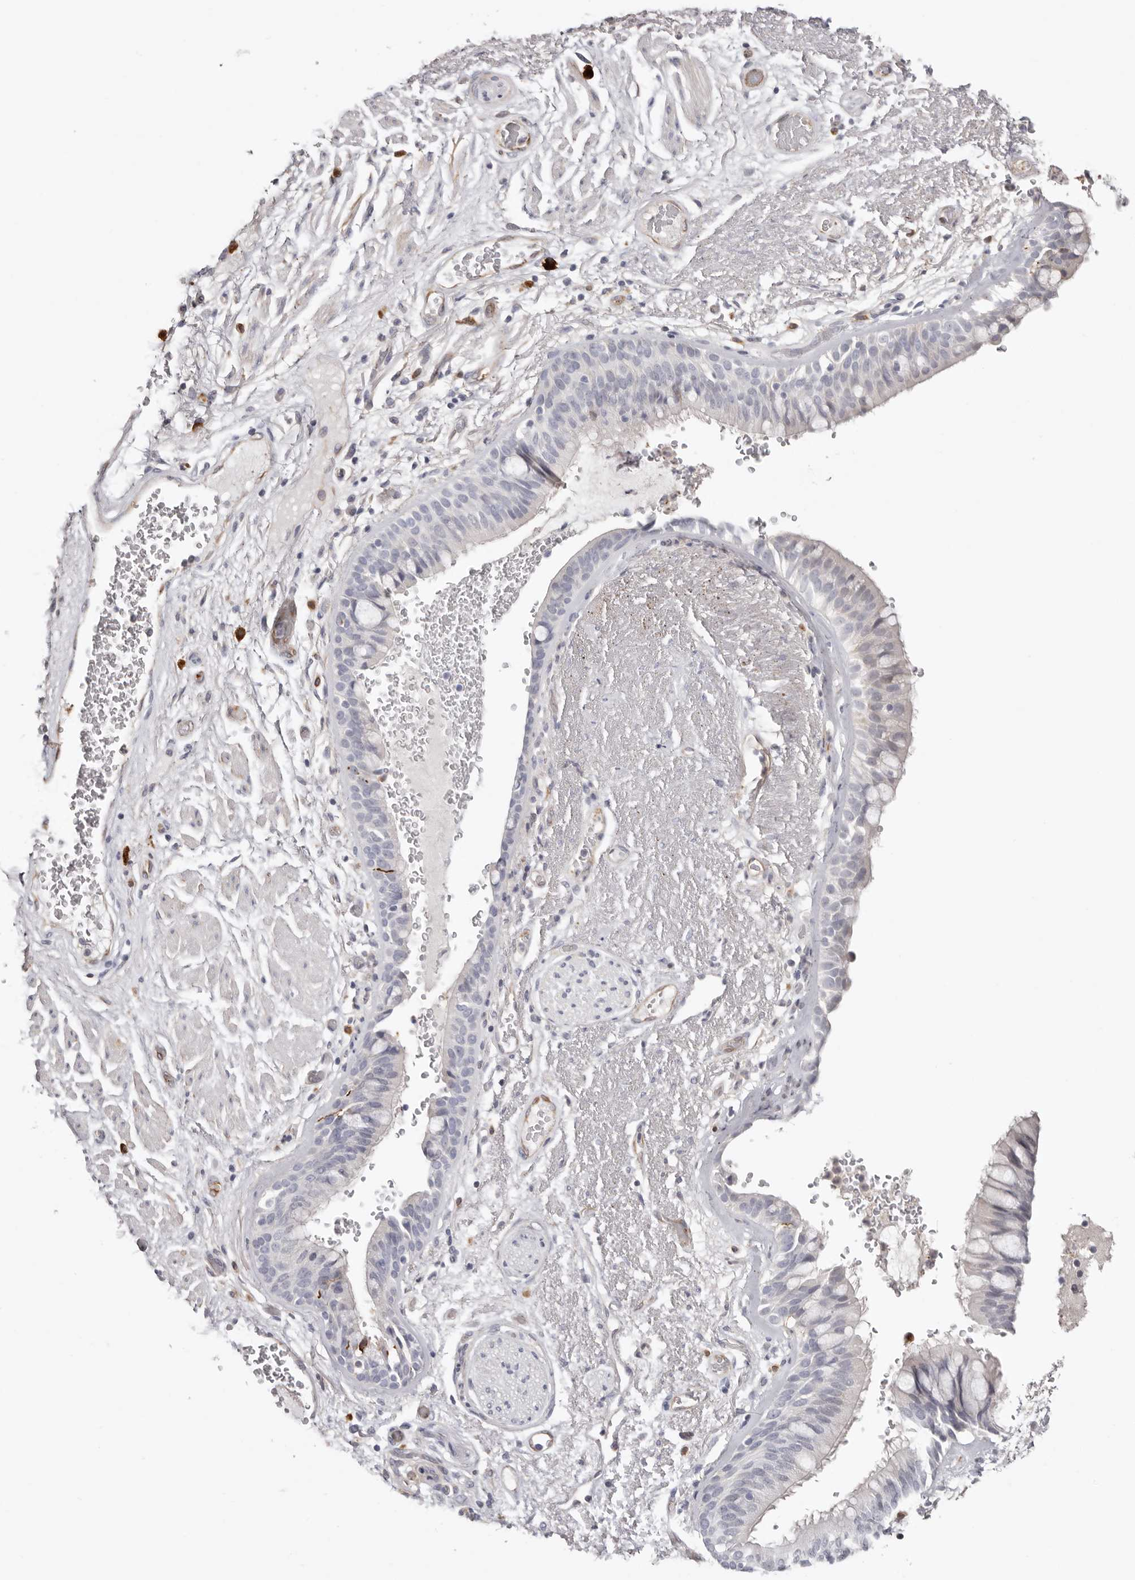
{"staining": {"intensity": "negative", "quantity": "none", "location": "none"}, "tissue": "bronchus", "cell_type": "Respiratory epithelial cells", "image_type": "normal", "snomed": [{"axis": "morphology", "description": "Normal tissue, NOS"}, {"axis": "morphology", "description": "Squamous cell carcinoma, NOS"}, {"axis": "topography", "description": "Lymph node"}, {"axis": "topography", "description": "Bronchus"}, {"axis": "topography", "description": "Lung"}], "caption": "Photomicrograph shows no protein positivity in respiratory epithelial cells of normal bronchus.", "gene": "PKDCC", "patient": {"sex": "male", "age": 66}}